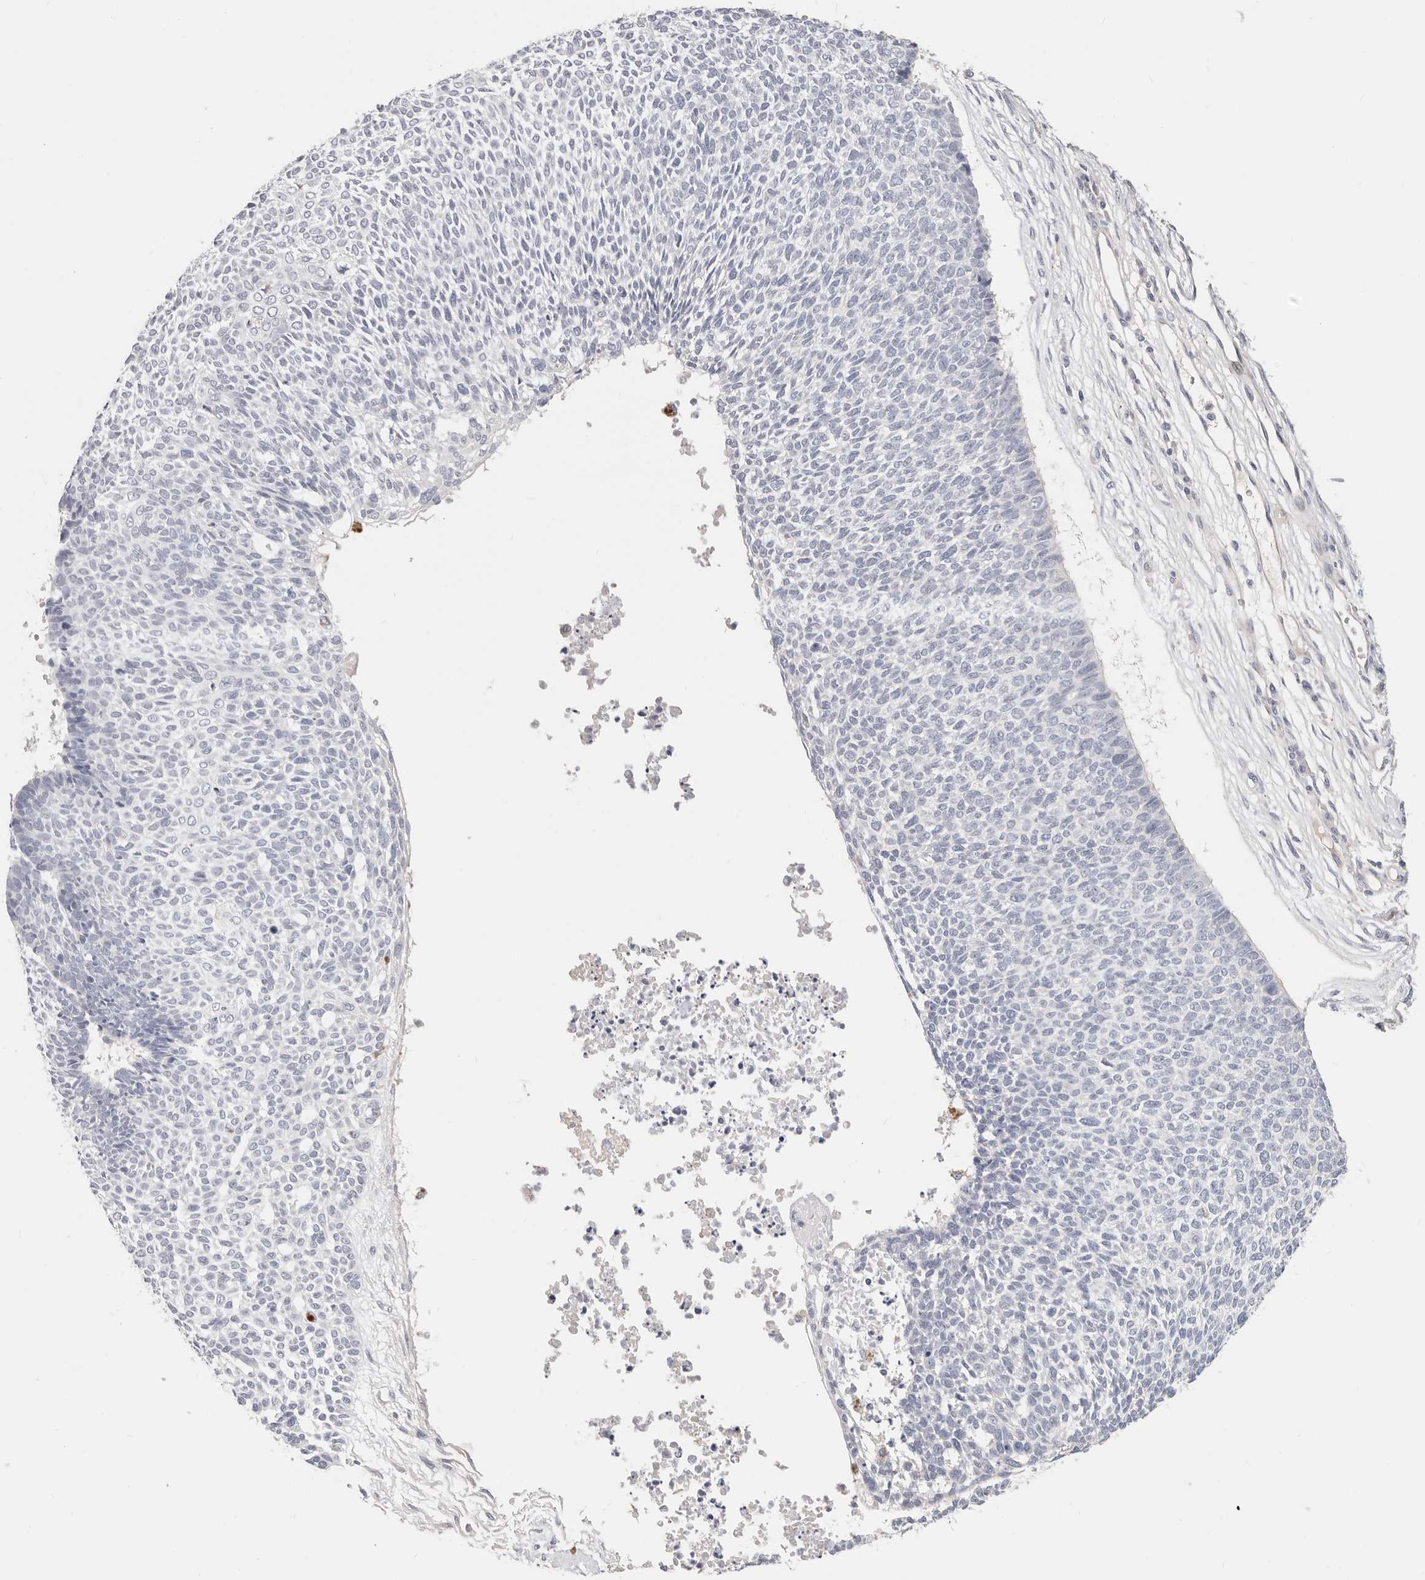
{"staining": {"intensity": "negative", "quantity": "none", "location": "none"}, "tissue": "skin cancer", "cell_type": "Tumor cells", "image_type": "cancer", "snomed": [{"axis": "morphology", "description": "Basal cell carcinoma"}, {"axis": "topography", "description": "Skin"}], "caption": "Immunohistochemistry image of skin basal cell carcinoma stained for a protein (brown), which reveals no staining in tumor cells.", "gene": "ZRANB1", "patient": {"sex": "female", "age": 84}}